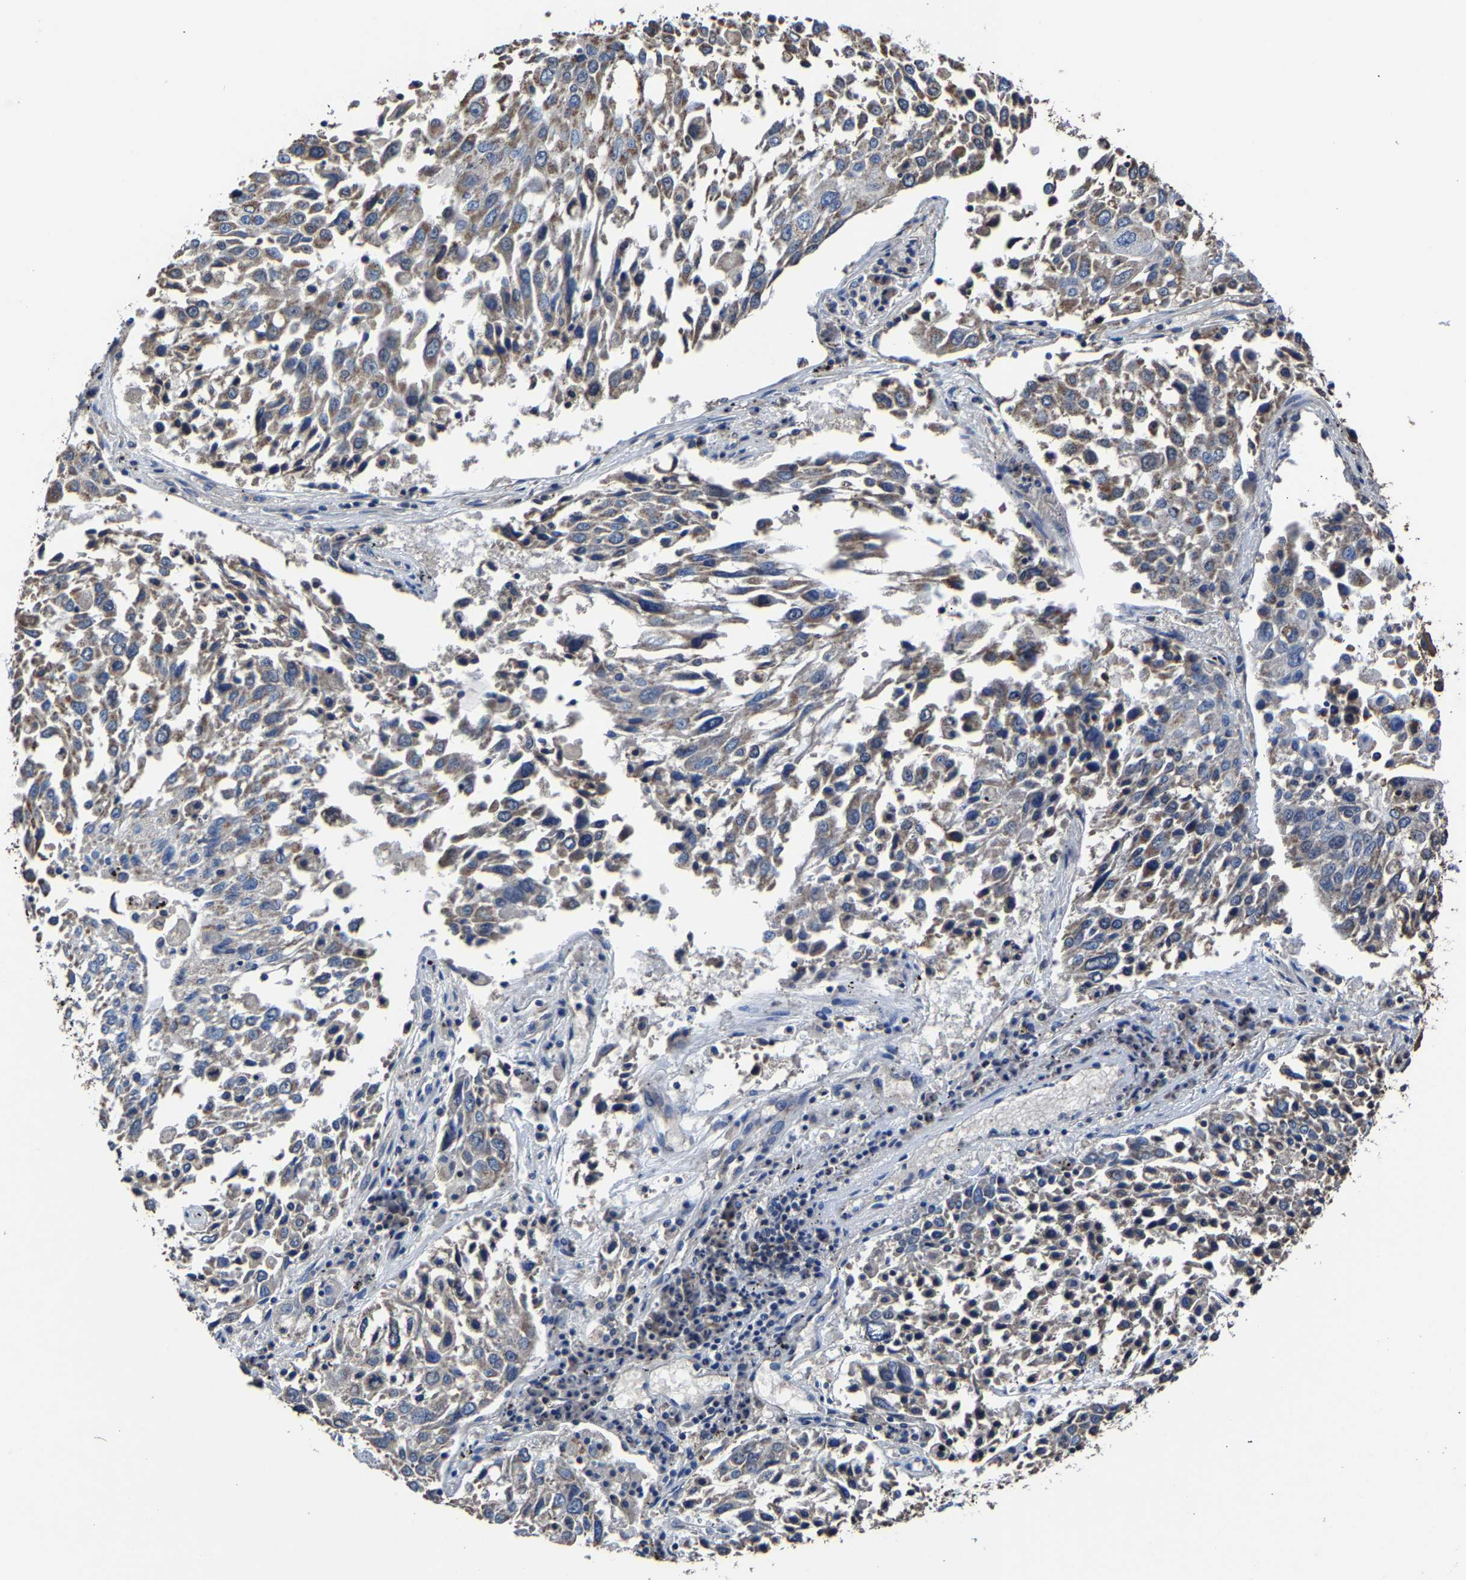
{"staining": {"intensity": "moderate", "quantity": ">75%", "location": "cytoplasmic/membranous"}, "tissue": "lung cancer", "cell_type": "Tumor cells", "image_type": "cancer", "snomed": [{"axis": "morphology", "description": "Squamous cell carcinoma, NOS"}, {"axis": "topography", "description": "Lung"}], "caption": "Lung cancer stained with a brown dye displays moderate cytoplasmic/membranous positive staining in approximately >75% of tumor cells.", "gene": "ZCCHC7", "patient": {"sex": "male", "age": 65}}